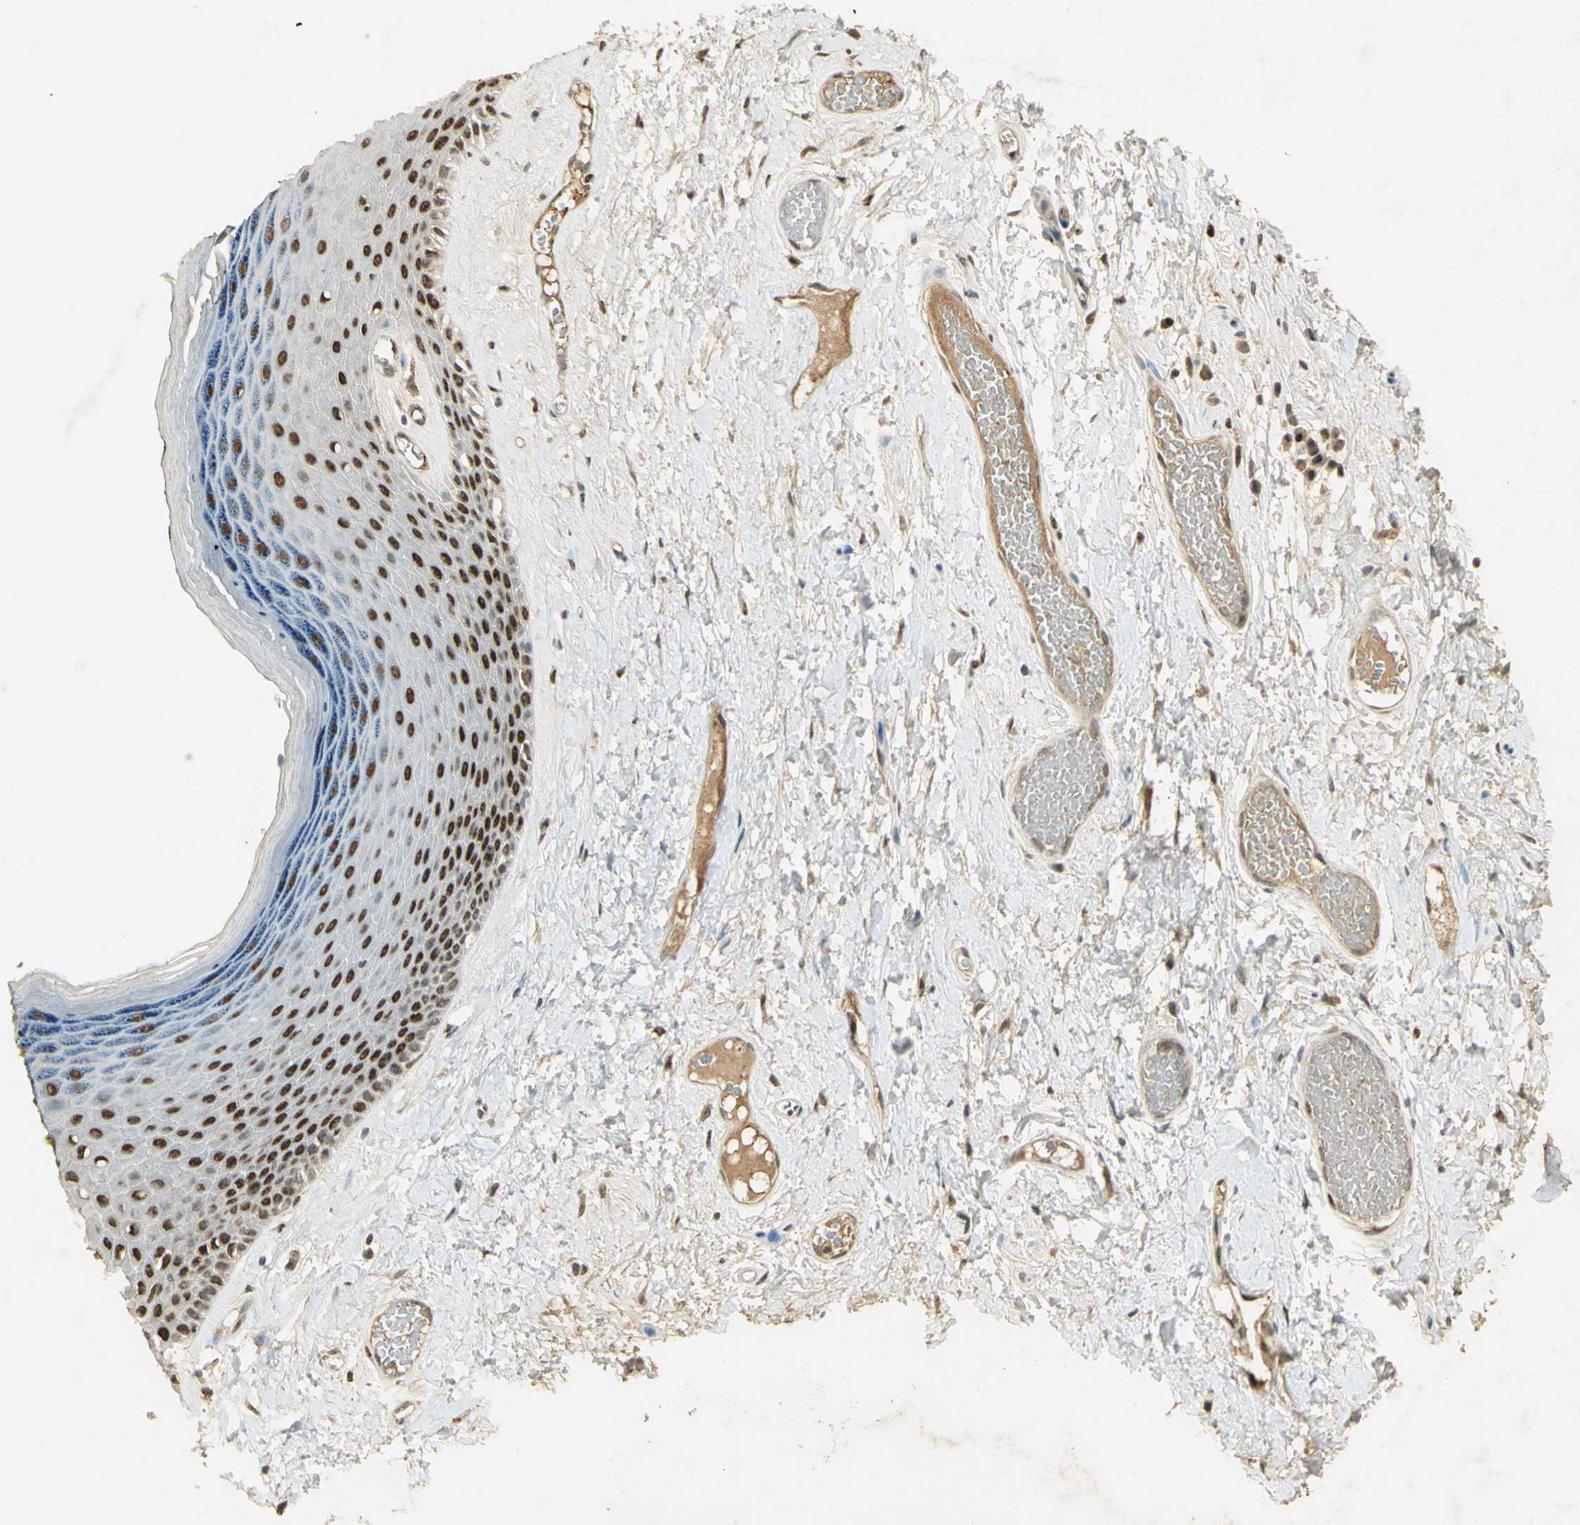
{"staining": {"intensity": "strong", "quantity": ">75%", "location": "nuclear"}, "tissue": "skin", "cell_type": "Epidermal cells", "image_type": "normal", "snomed": [{"axis": "morphology", "description": "Normal tissue, NOS"}, {"axis": "morphology", "description": "Inflammation, NOS"}, {"axis": "topography", "description": "Vulva"}], "caption": "Protein staining of benign skin demonstrates strong nuclear expression in approximately >75% of epidermal cells. The staining was performed using DAB (3,3'-diaminobenzidine), with brown indicating positive protein expression. Nuclei are stained blue with hematoxylin.", "gene": "AK6", "patient": {"sex": "female", "age": 84}}